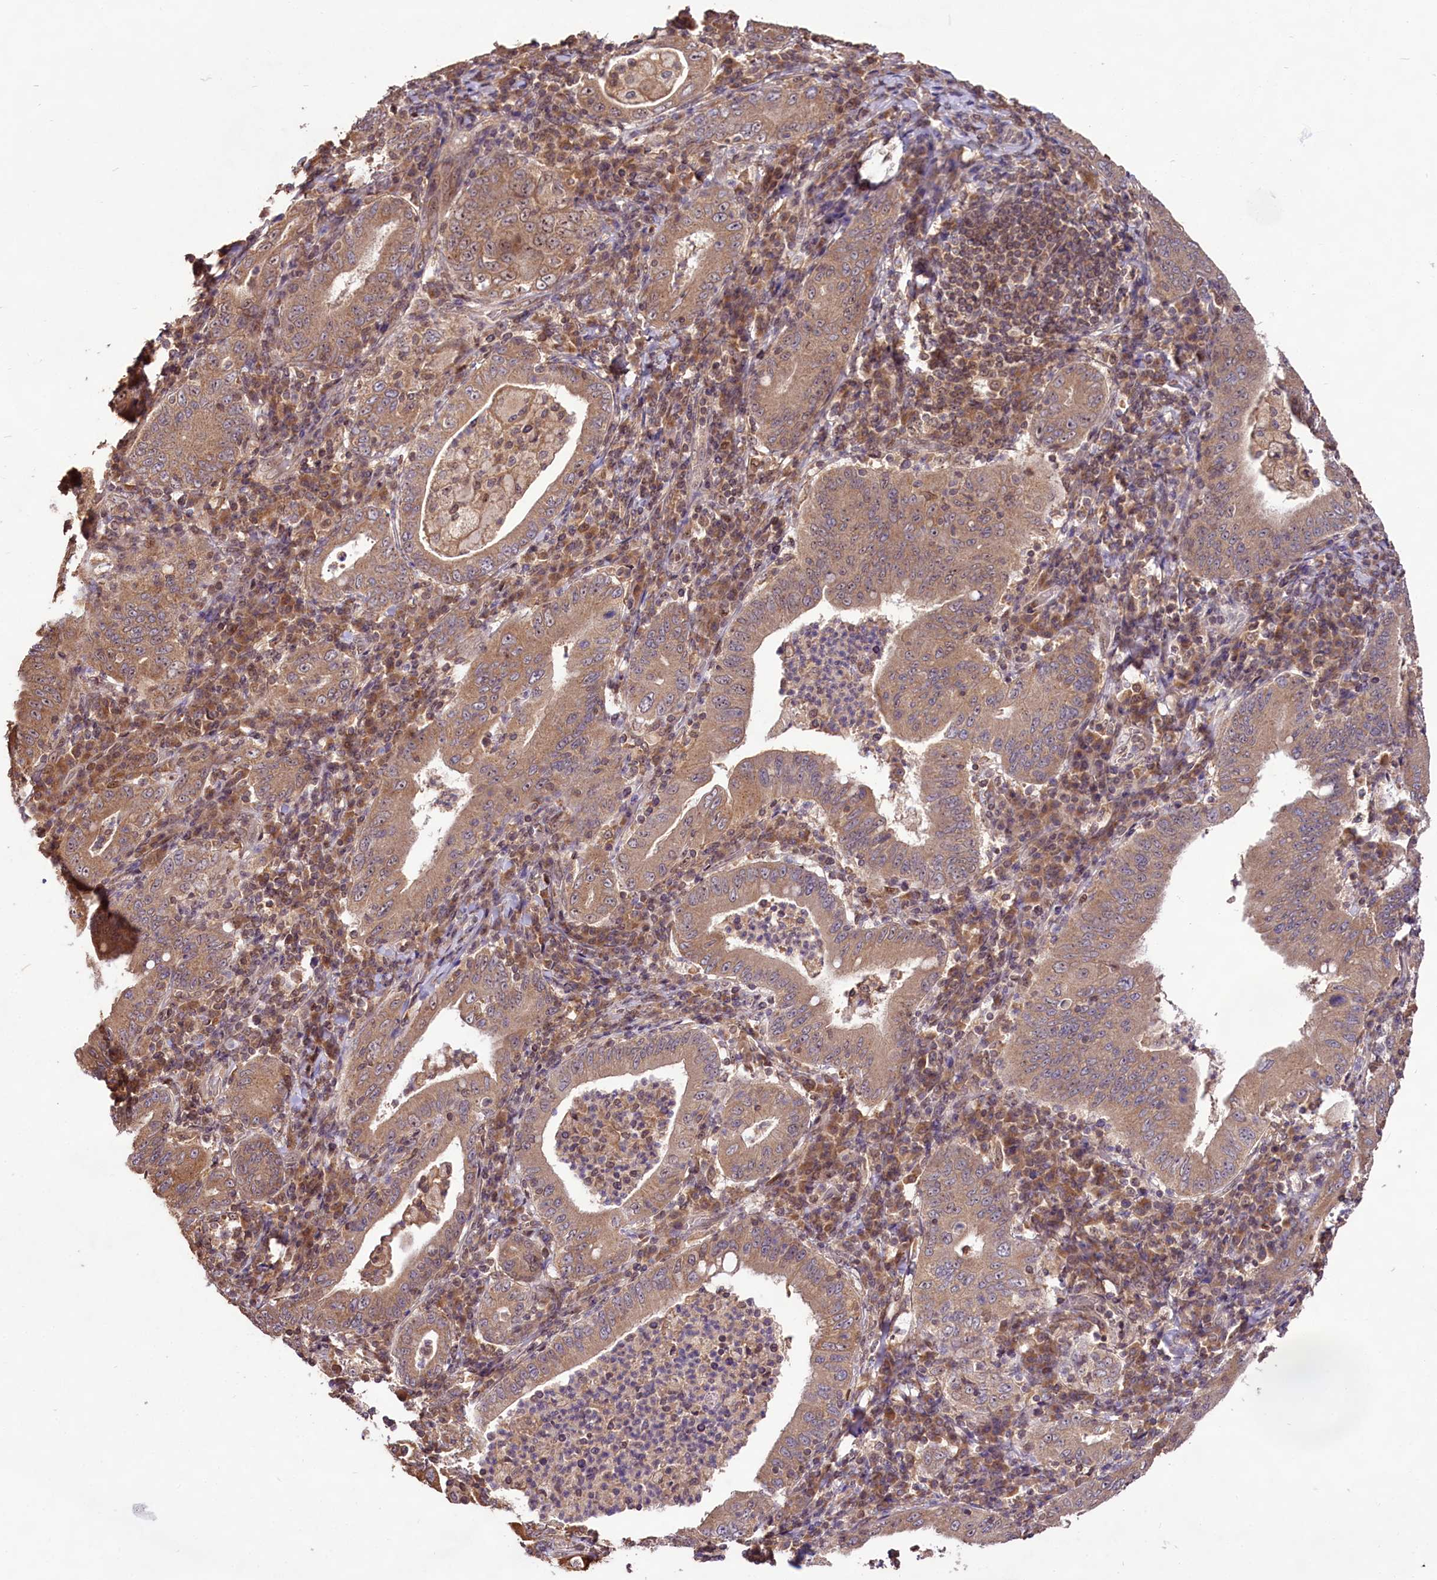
{"staining": {"intensity": "moderate", "quantity": ">75%", "location": "cytoplasmic/membranous"}, "tissue": "stomach cancer", "cell_type": "Tumor cells", "image_type": "cancer", "snomed": [{"axis": "morphology", "description": "Normal tissue, NOS"}, {"axis": "morphology", "description": "Adenocarcinoma, NOS"}, {"axis": "topography", "description": "Esophagus"}, {"axis": "topography", "description": "Stomach, upper"}, {"axis": "topography", "description": "Peripheral nerve tissue"}], "caption": "A photomicrograph of stomach adenocarcinoma stained for a protein displays moderate cytoplasmic/membranous brown staining in tumor cells.", "gene": "RRP8", "patient": {"sex": "male", "age": 62}}